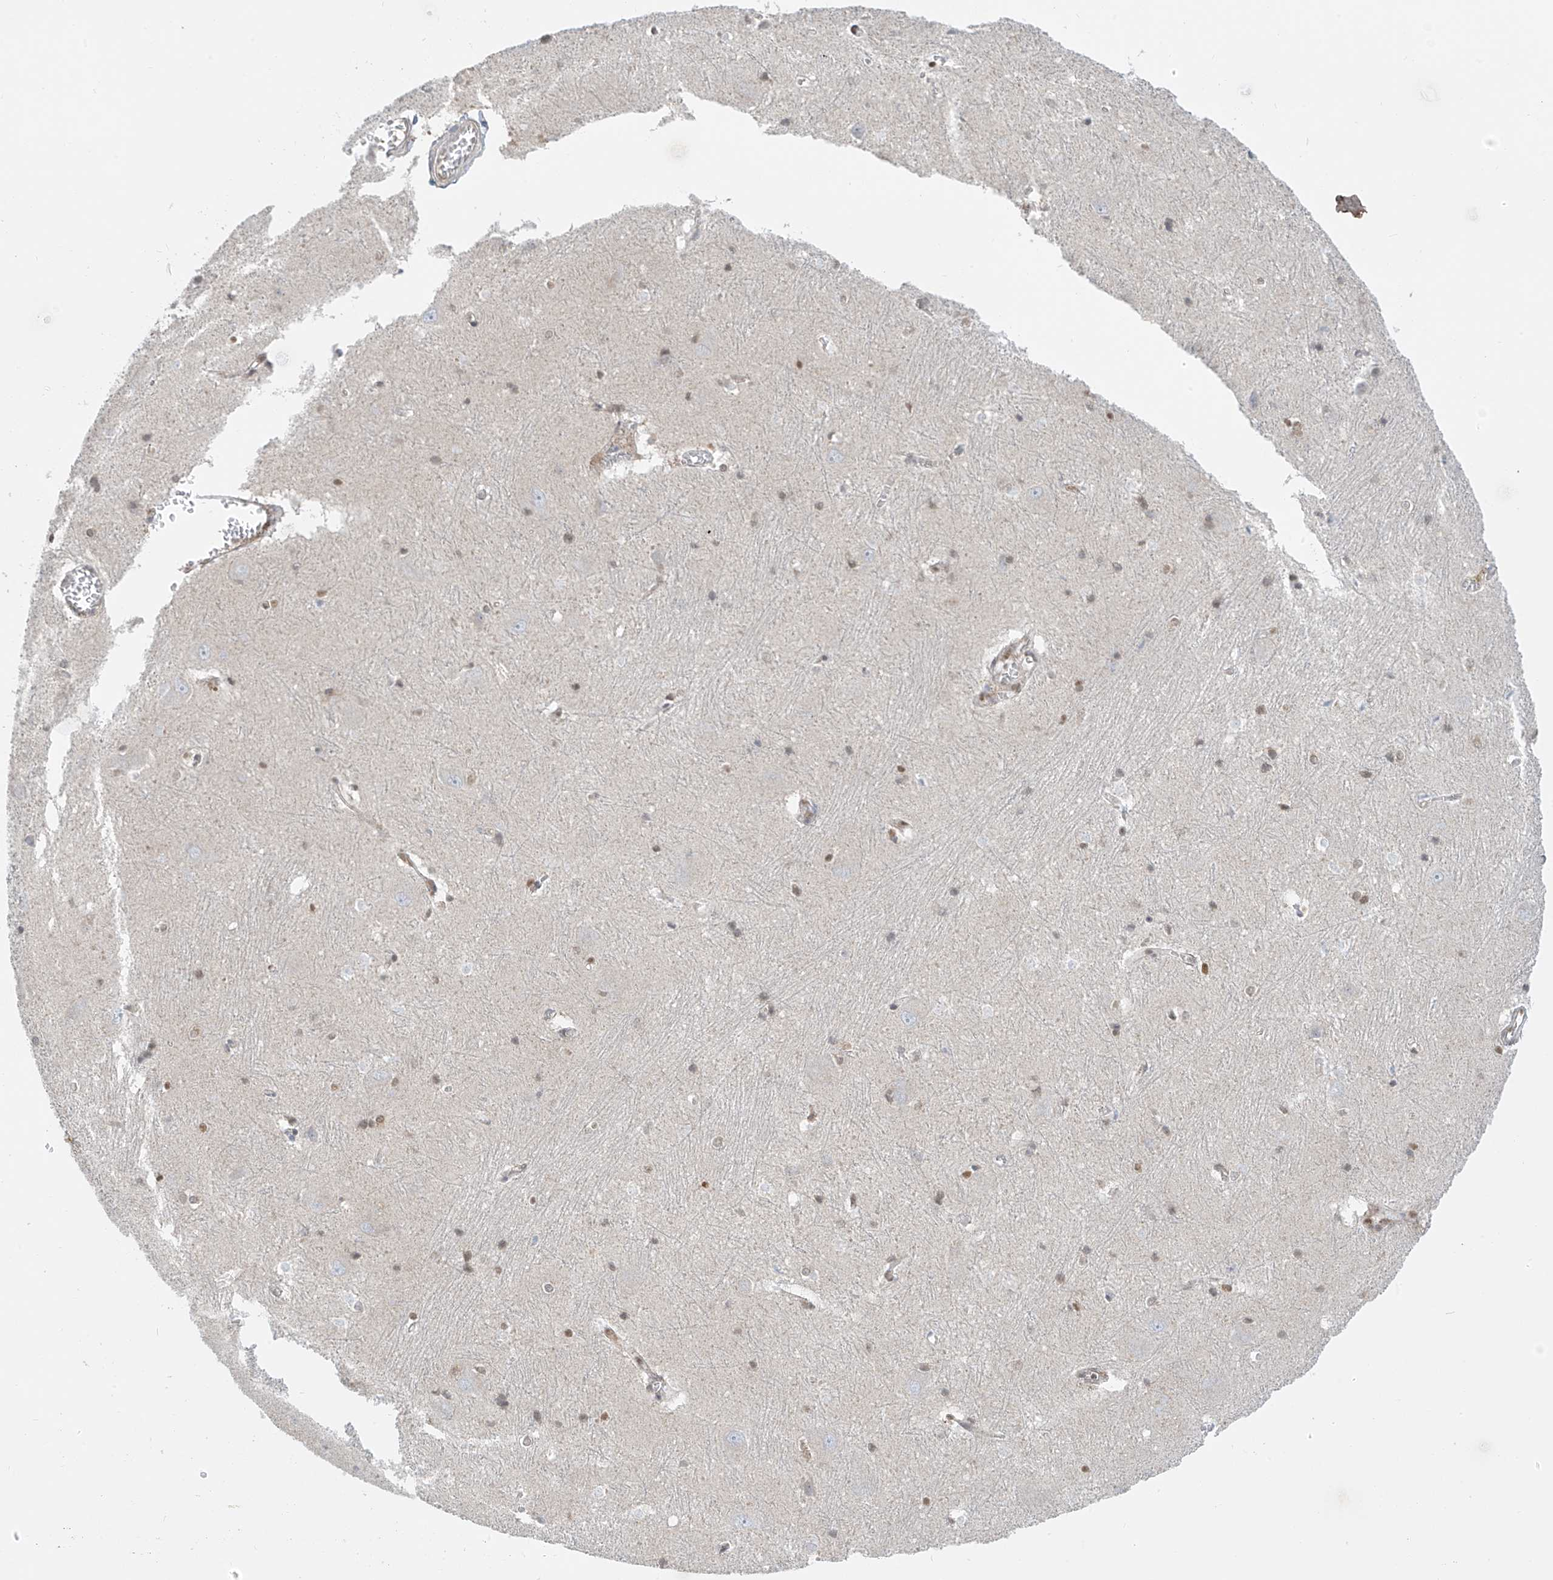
{"staining": {"intensity": "weak", "quantity": "25%-75%", "location": "nuclear"}, "tissue": "caudate", "cell_type": "Glial cells", "image_type": "normal", "snomed": [{"axis": "morphology", "description": "Normal tissue, NOS"}, {"axis": "topography", "description": "Lateral ventricle wall"}], "caption": "A histopathology image of human caudate stained for a protein exhibits weak nuclear brown staining in glial cells. Using DAB (3,3'-diaminobenzidine) (brown) and hematoxylin (blue) stains, captured at high magnification using brightfield microscopy.", "gene": "PM20D2", "patient": {"sex": "male", "age": 37}}